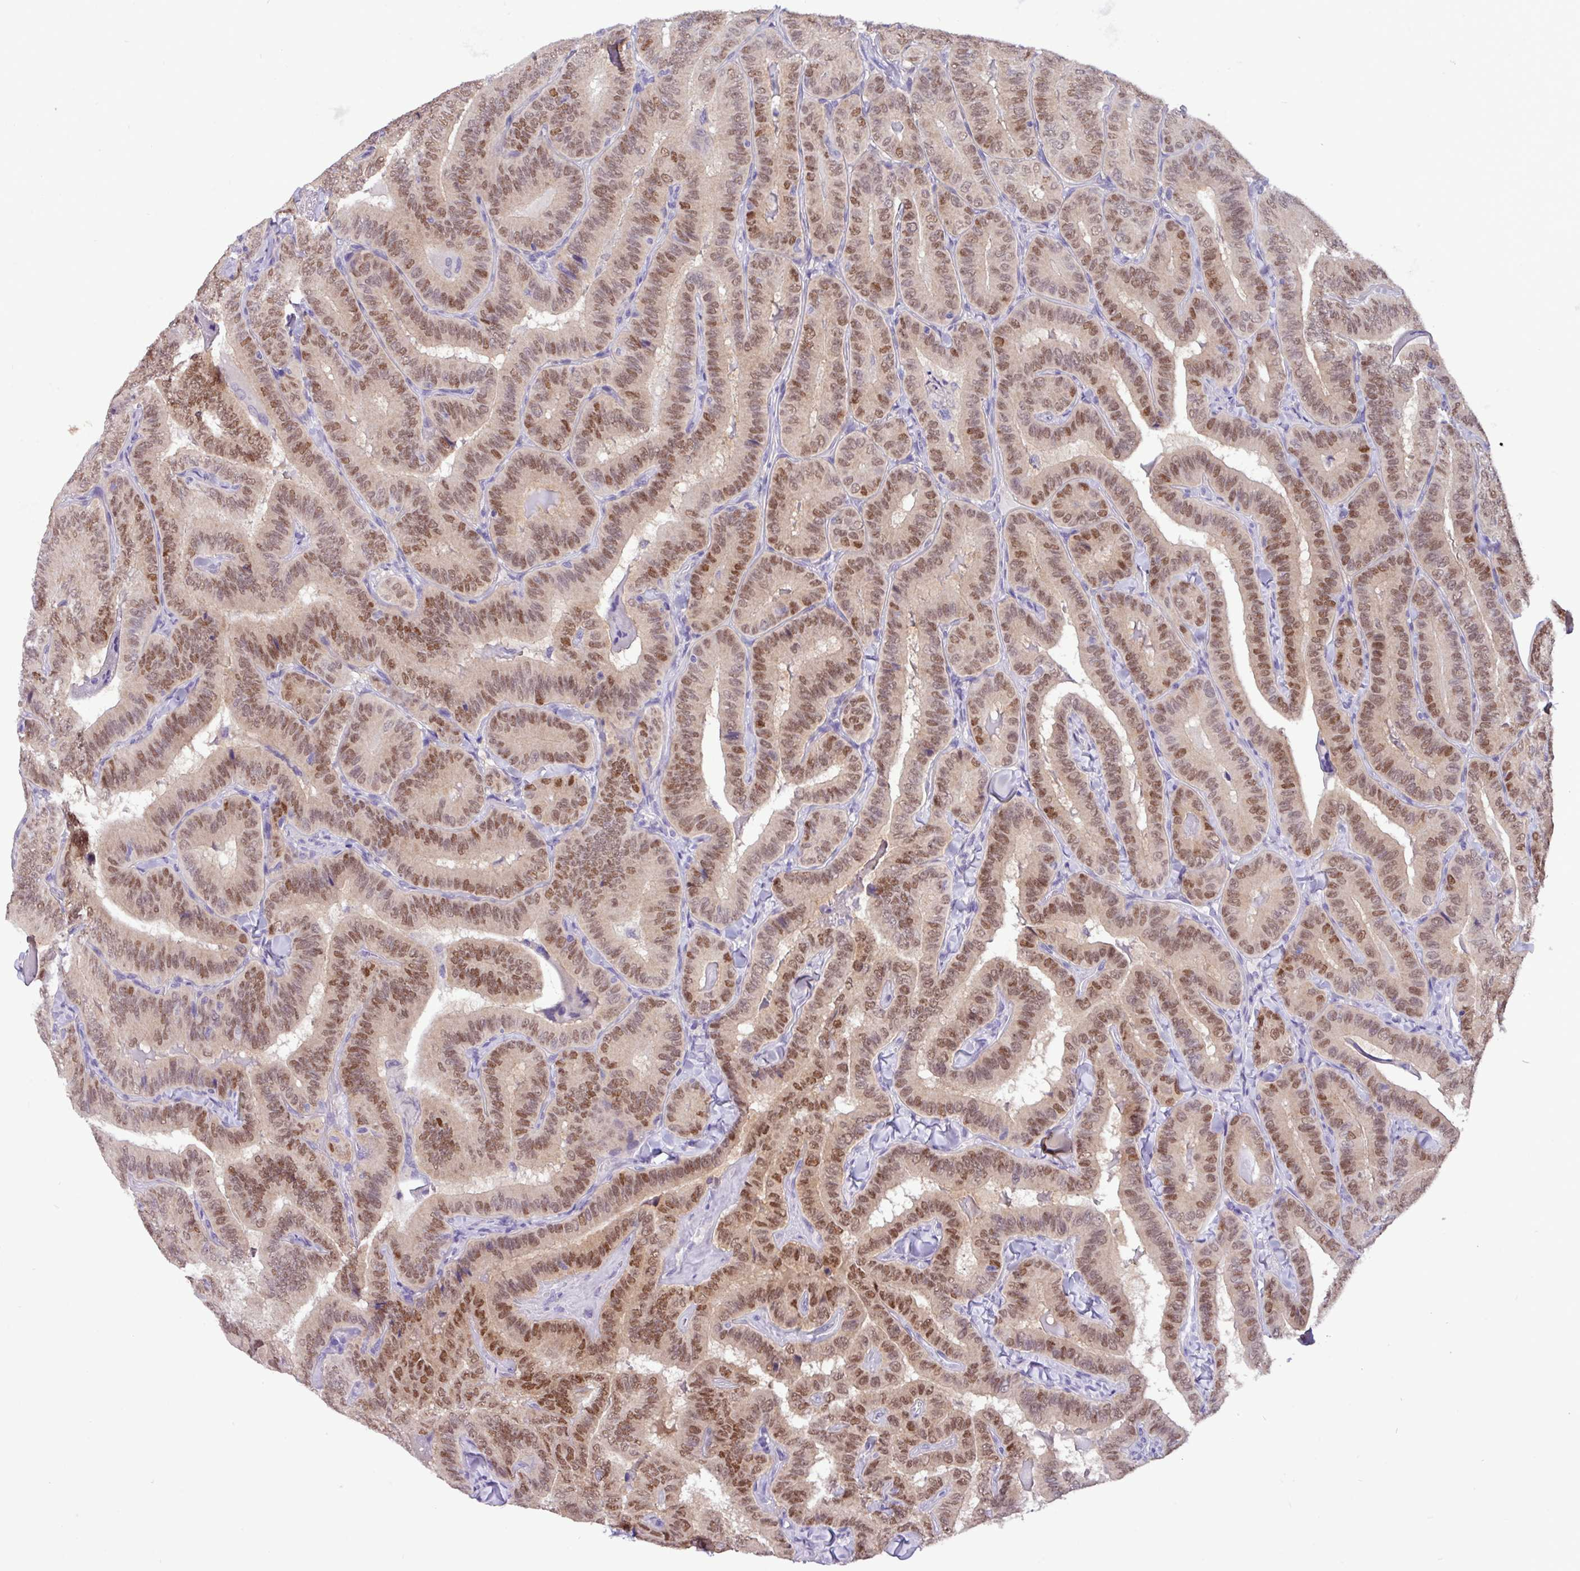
{"staining": {"intensity": "moderate", "quantity": ">75%", "location": "nuclear"}, "tissue": "thyroid cancer", "cell_type": "Tumor cells", "image_type": "cancer", "snomed": [{"axis": "morphology", "description": "Papillary adenocarcinoma, NOS"}, {"axis": "topography", "description": "Thyroid gland"}], "caption": "Thyroid papillary adenocarcinoma stained for a protein (brown) exhibits moderate nuclear positive positivity in approximately >75% of tumor cells.", "gene": "PAX8", "patient": {"sex": "male", "age": 61}}